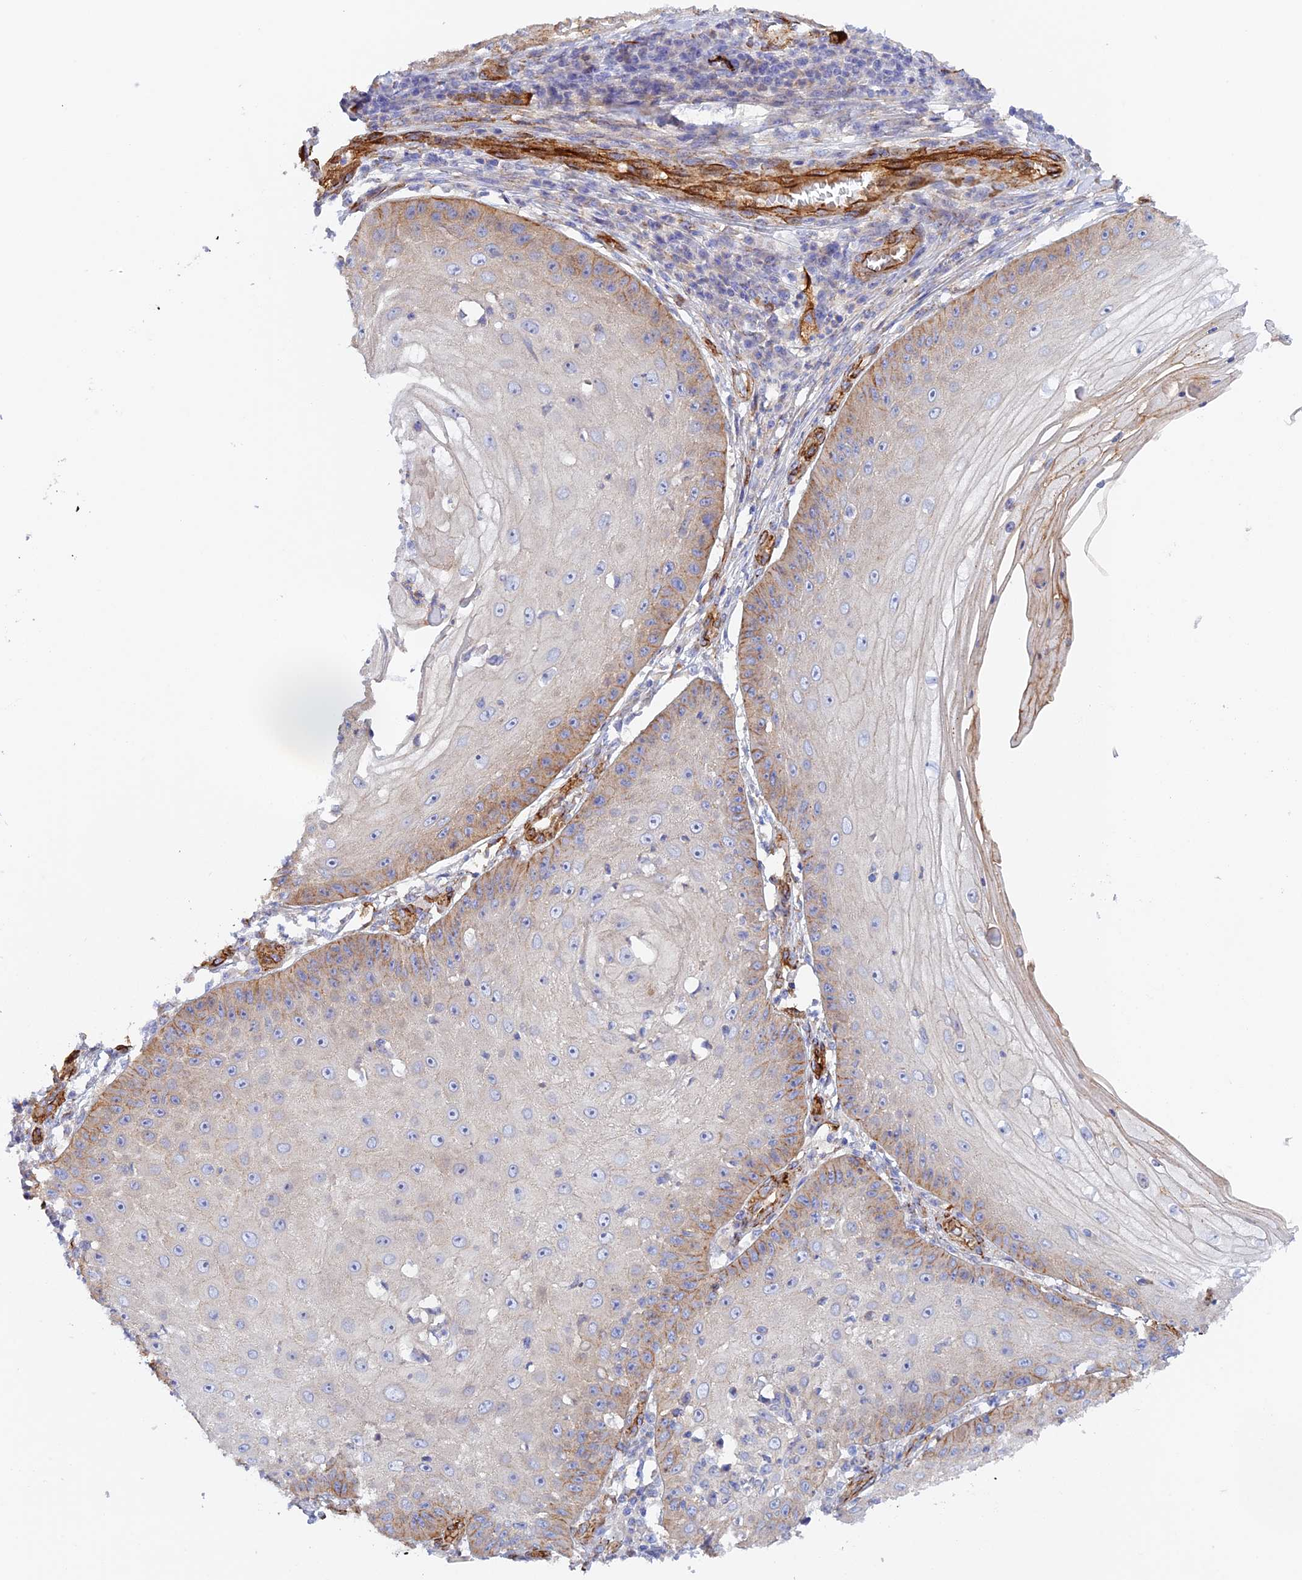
{"staining": {"intensity": "moderate", "quantity": "<25%", "location": "cytoplasmic/membranous"}, "tissue": "skin cancer", "cell_type": "Tumor cells", "image_type": "cancer", "snomed": [{"axis": "morphology", "description": "Squamous cell carcinoma, NOS"}, {"axis": "topography", "description": "Skin"}], "caption": "Immunohistochemistry (DAB) staining of human skin cancer (squamous cell carcinoma) exhibits moderate cytoplasmic/membranous protein positivity in approximately <25% of tumor cells. (DAB IHC, brown staining for protein, blue staining for nuclei).", "gene": "MYO9A", "patient": {"sex": "male", "age": 70}}